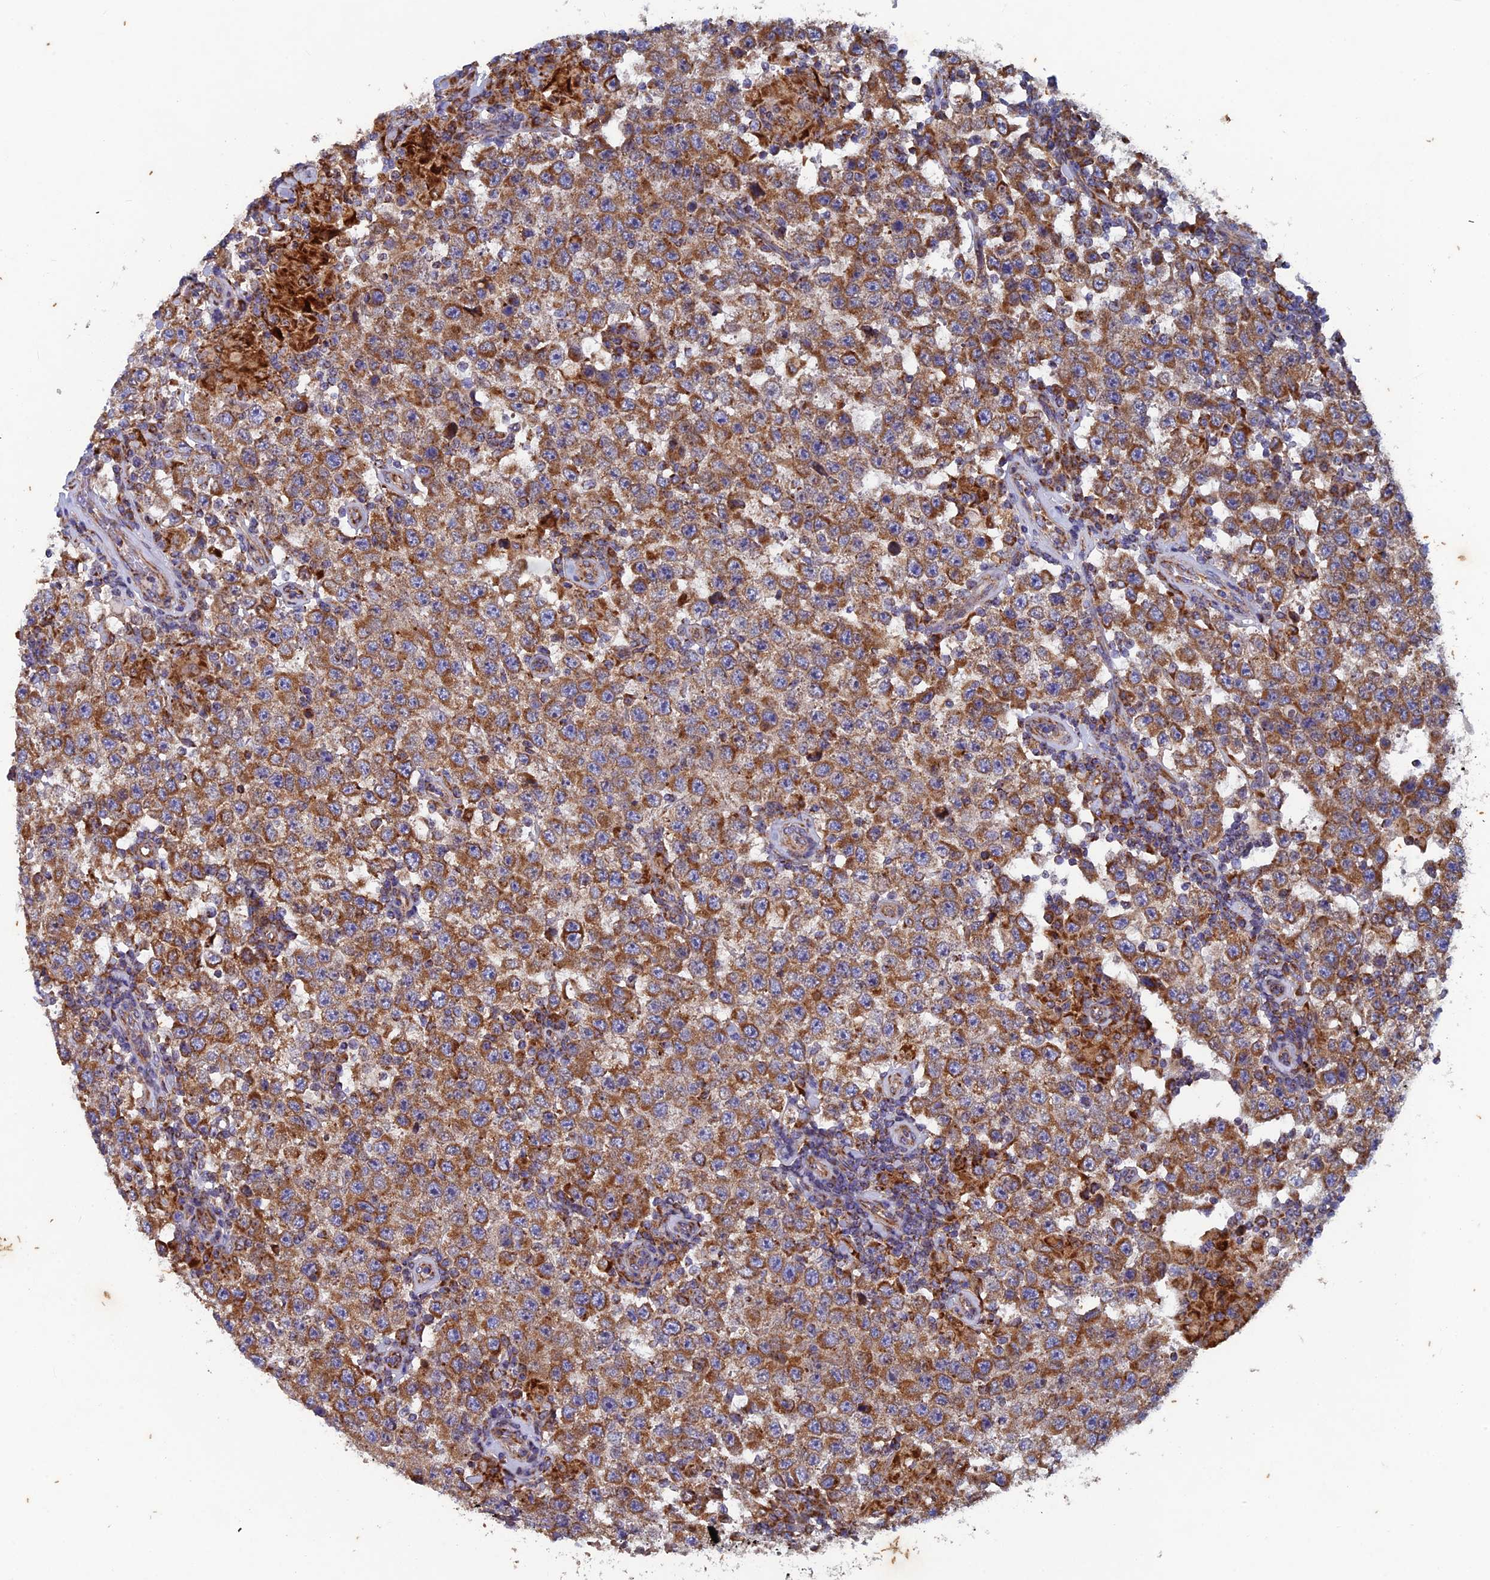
{"staining": {"intensity": "moderate", "quantity": ">75%", "location": "cytoplasmic/membranous"}, "tissue": "testis cancer", "cell_type": "Tumor cells", "image_type": "cancer", "snomed": [{"axis": "morphology", "description": "Normal tissue, NOS"}, {"axis": "morphology", "description": "Urothelial carcinoma, High grade"}, {"axis": "morphology", "description": "Seminoma, NOS"}, {"axis": "morphology", "description": "Carcinoma, Embryonal, NOS"}, {"axis": "topography", "description": "Urinary bladder"}, {"axis": "topography", "description": "Testis"}], "caption": "Moderate cytoplasmic/membranous expression is identified in about >75% of tumor cells in testis seminoma.", "gene": "AP4S1", "patient": {"sex": "male", "age": 41}}